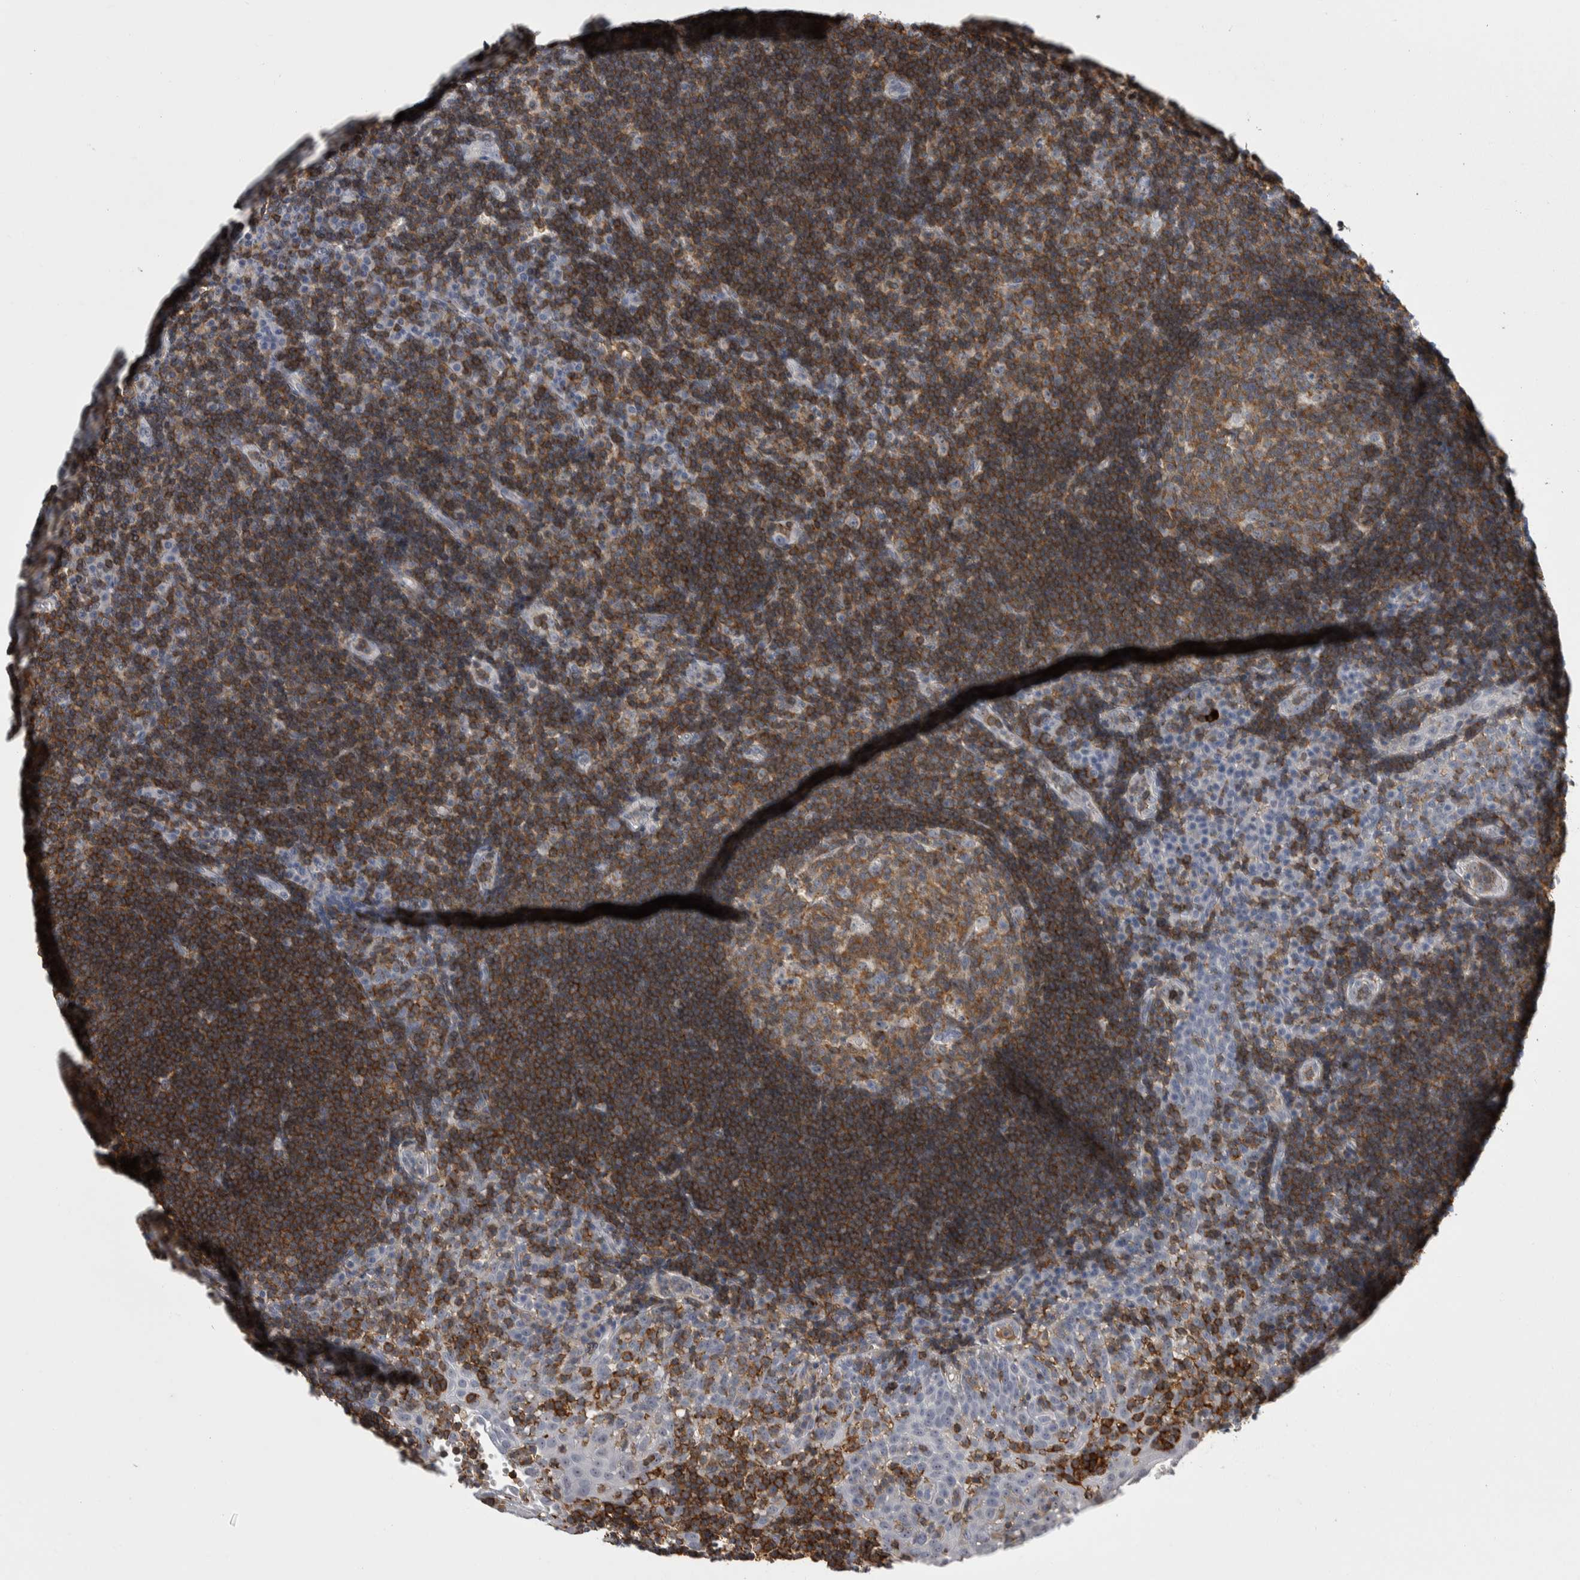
{"staining": {"intensity": "moderate", "quantity": ">75%", "location": "cytoplasmic/membranous"}, "tissue": "tonsil", "cell_type": "Germinal center cells", "image_type": "normal", "snomed": [{"axis": "morphology", "description": "Normal tissue, NOS"}, {"axis": "topography", "description": "Tonsil"}], "caption": "The histopathology image reveals staining of benign tonsil, revealing moderate cytoplasmic/membranous protein positivity (brown color) within germinal center cells. (Stains: DAB in brown, nuclei in blue, Microscopy: brightfield microscopy at high magnification).", "gene": "CEP295NL", "patient": {"sex": "female", "age": 40}}